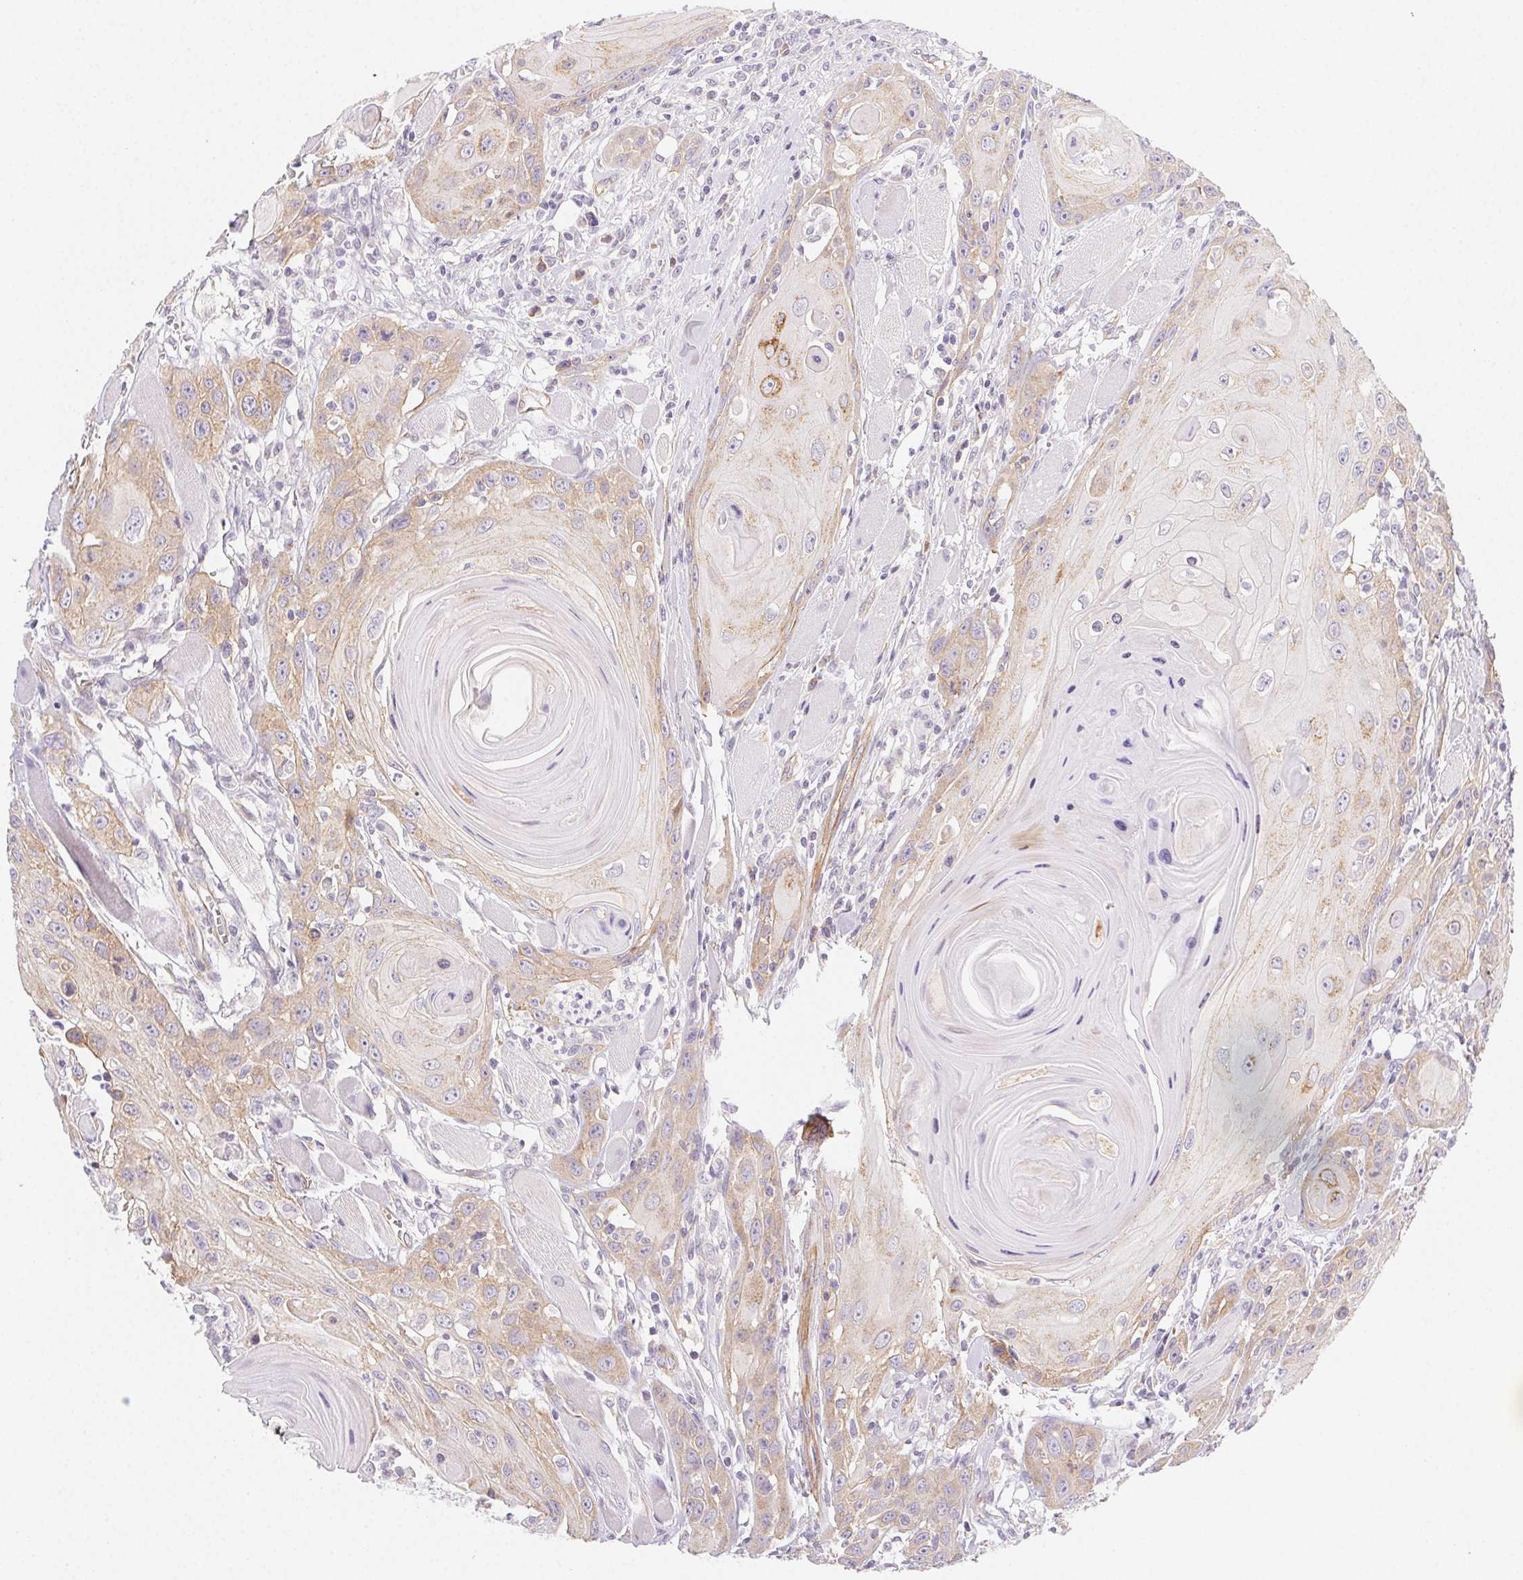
{"staining": {"intensity": "weak", "quantity": "25%-75%", "location": "cytoplasmic/membranous"}, "tissue": "head and neck cancer", "cell_type": "Tumor cells", "image_type": "cancer", "snomed": [{"axis": "morphology", "description": "Squamous cell carcinoma, NOS"}, {"axis": "topography", "description": "Head-Neck"}], "caption": "A histopathology image showing weak cytoplasmic/membranous expression in approximately 25%-75% of tumor cells in head and neck cancer, as visualized by brown immunohistochemical staining.", "gene": "CSN1S1", "patient": {"sex": "female", "age": 80}}